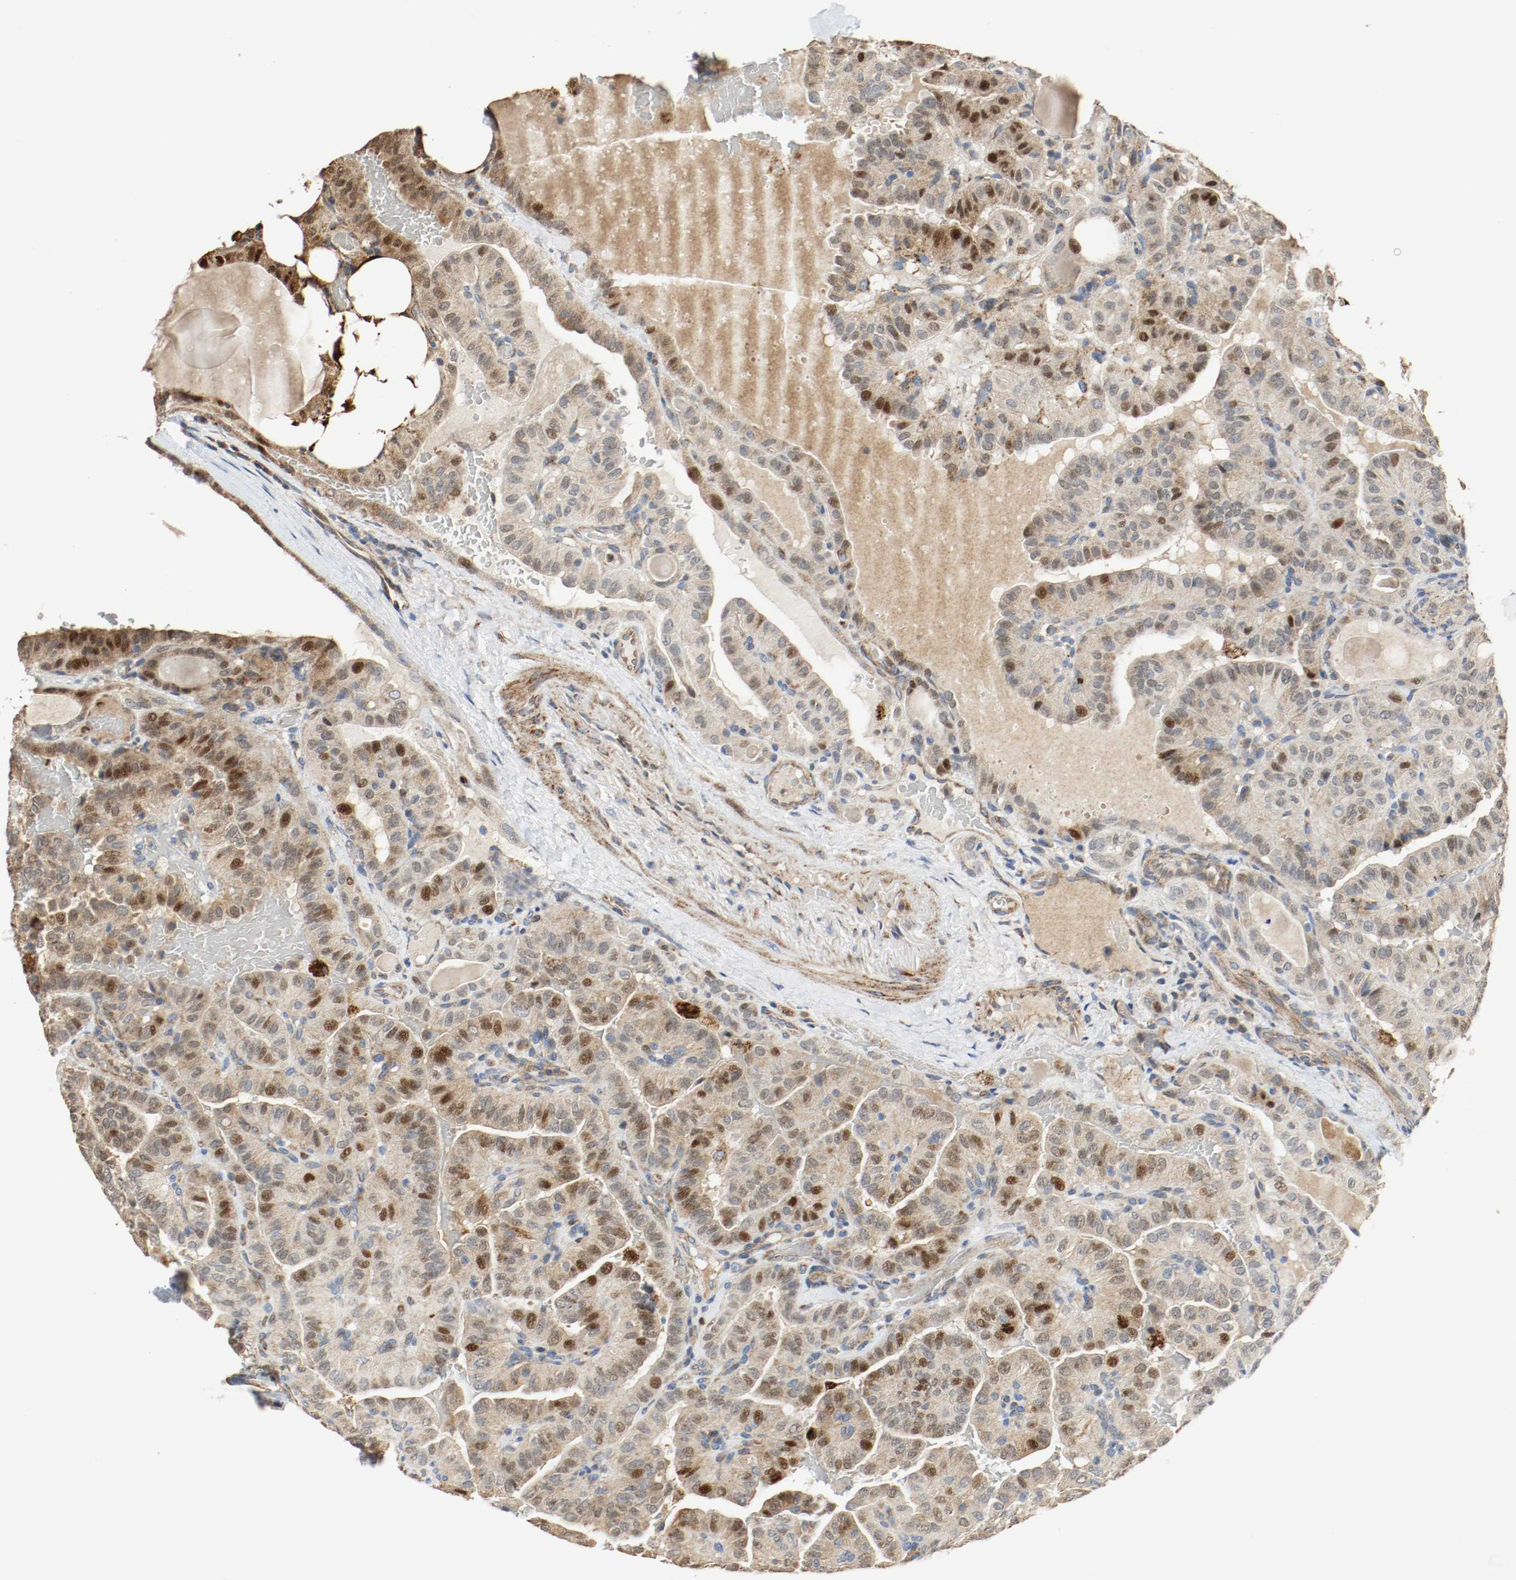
{"staining": {"intensity": "strong", "quantity": ">75%", "location": "cytoplasmic/membranous,nuclear"}, "tissue": "thyroid cancer", "cell_type": "Tumor cells", "image_type": "cancer", "snomed": [{"axis": "morphology", "description": "Papillary adenocarcinoma, NOS"}, {"axis": "topography", "description": "Thyroid gland"}], "caption": "Thyroid papillary adenocarcinoma stained with DAB immunohistochemistry shows high levels of strong cytoplasmic/membranous and nuclear expression in approximately >75% of tumor cells. (Stains: DAB in brown, nuclei in blue, Microscopy: brightfield microscopy at high magnification).", "gene": "ALDH4A1", "patient": {"sex": "male", "age": 77}}